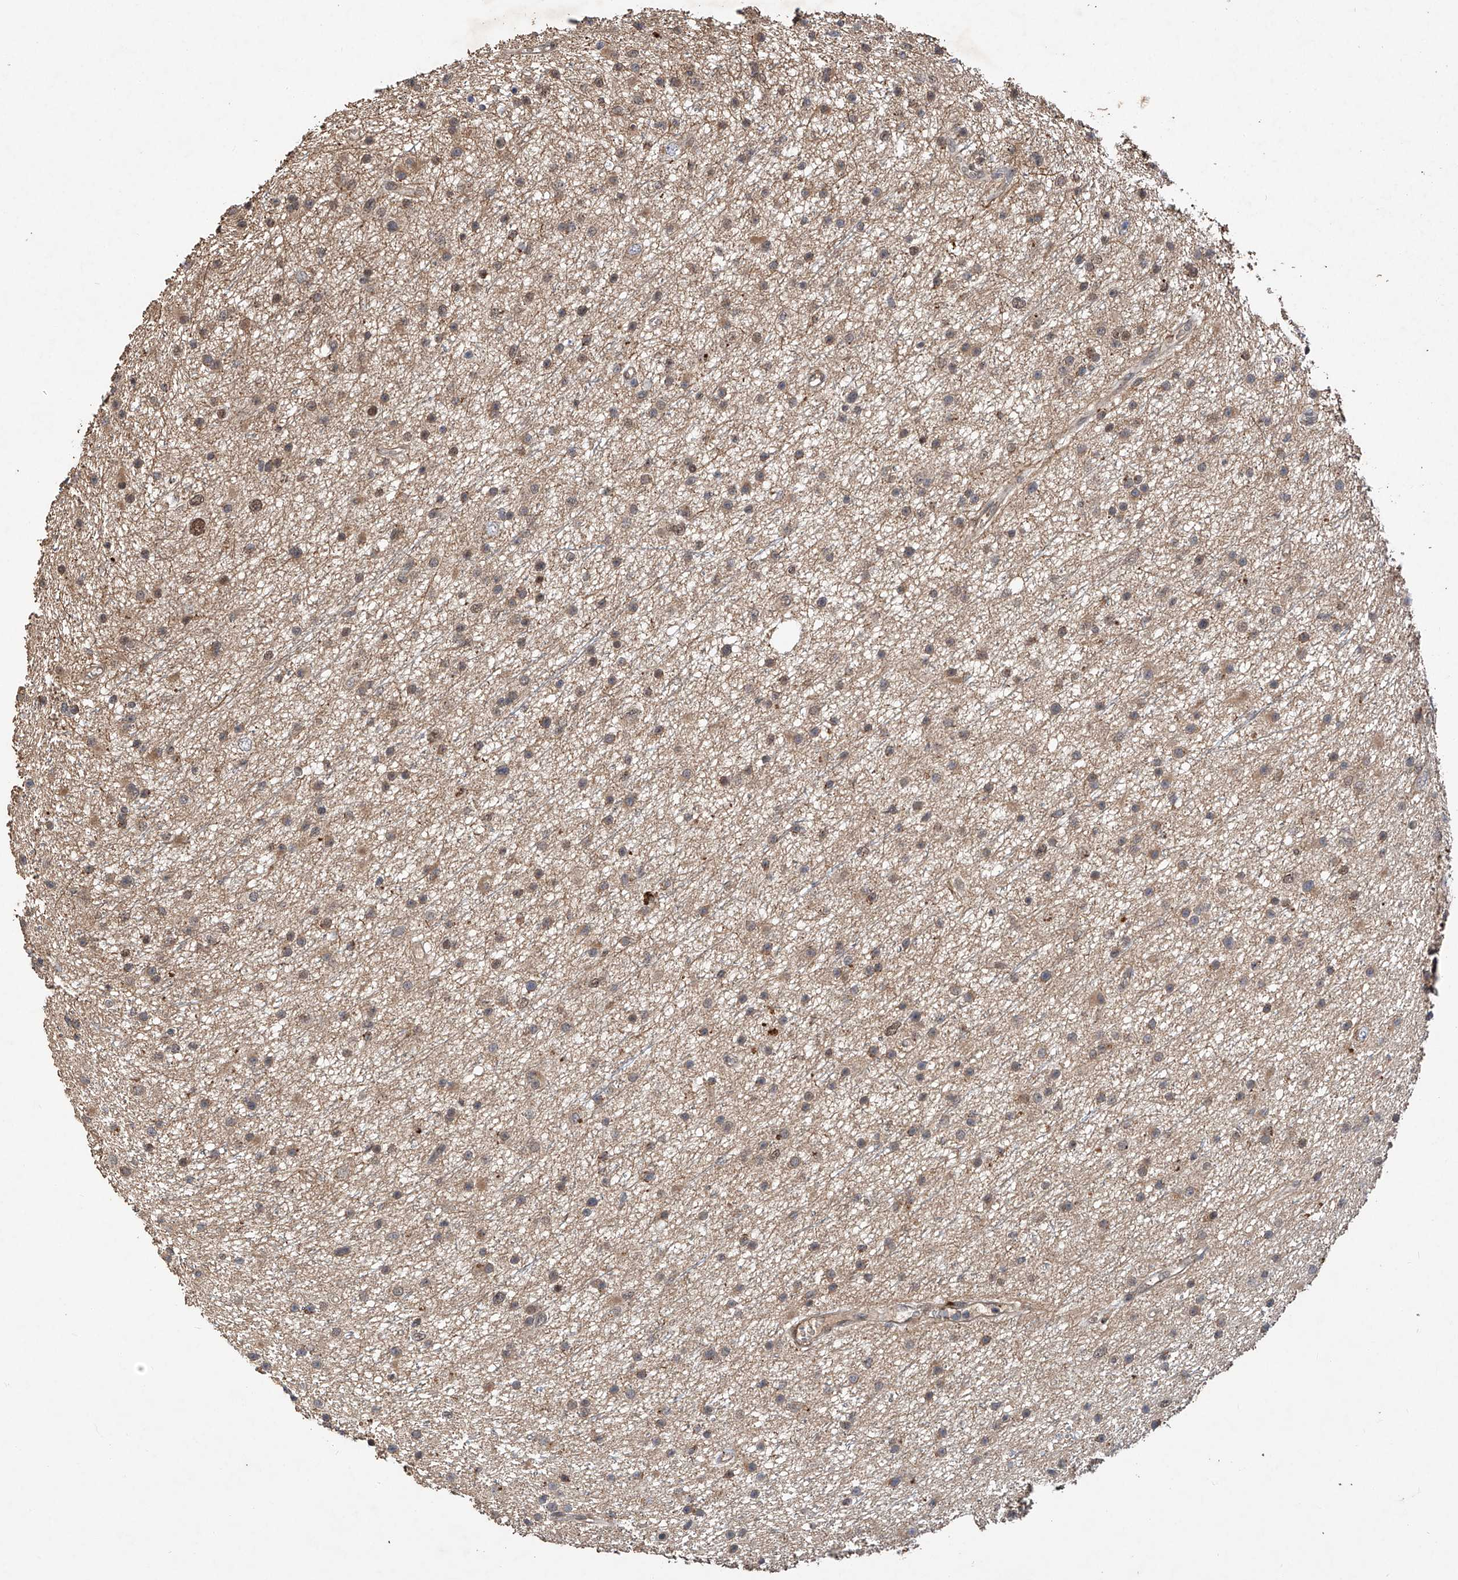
{"staining": {"intensity": "moderate", "quantity": "25%-75%", "location": "cytoplasmic/membranous,nuclear"}, "tissue": "glioma", "cell_type": "Tumor cells", "image_type": "cancer", "snomed": [{"axis": "morphology", "description": "Glioma, malignant, Low grade"}, {"axis": "topography", "description": "Cerebral cortex"}], "caption": "A medium amount of moderate cytoplasmic/membranous and nuclear staining is identified in about 25%-75% of tumor cells in malignant glioma (low-grade) tissue. The staining was performed using DAB to visualize the protein expression in brown, while the nuclei were stained in blue with hematoxylin (Magnification: 20x).", "gene": "RILPL2", "patient": {"sex": "female", "age": 39}}